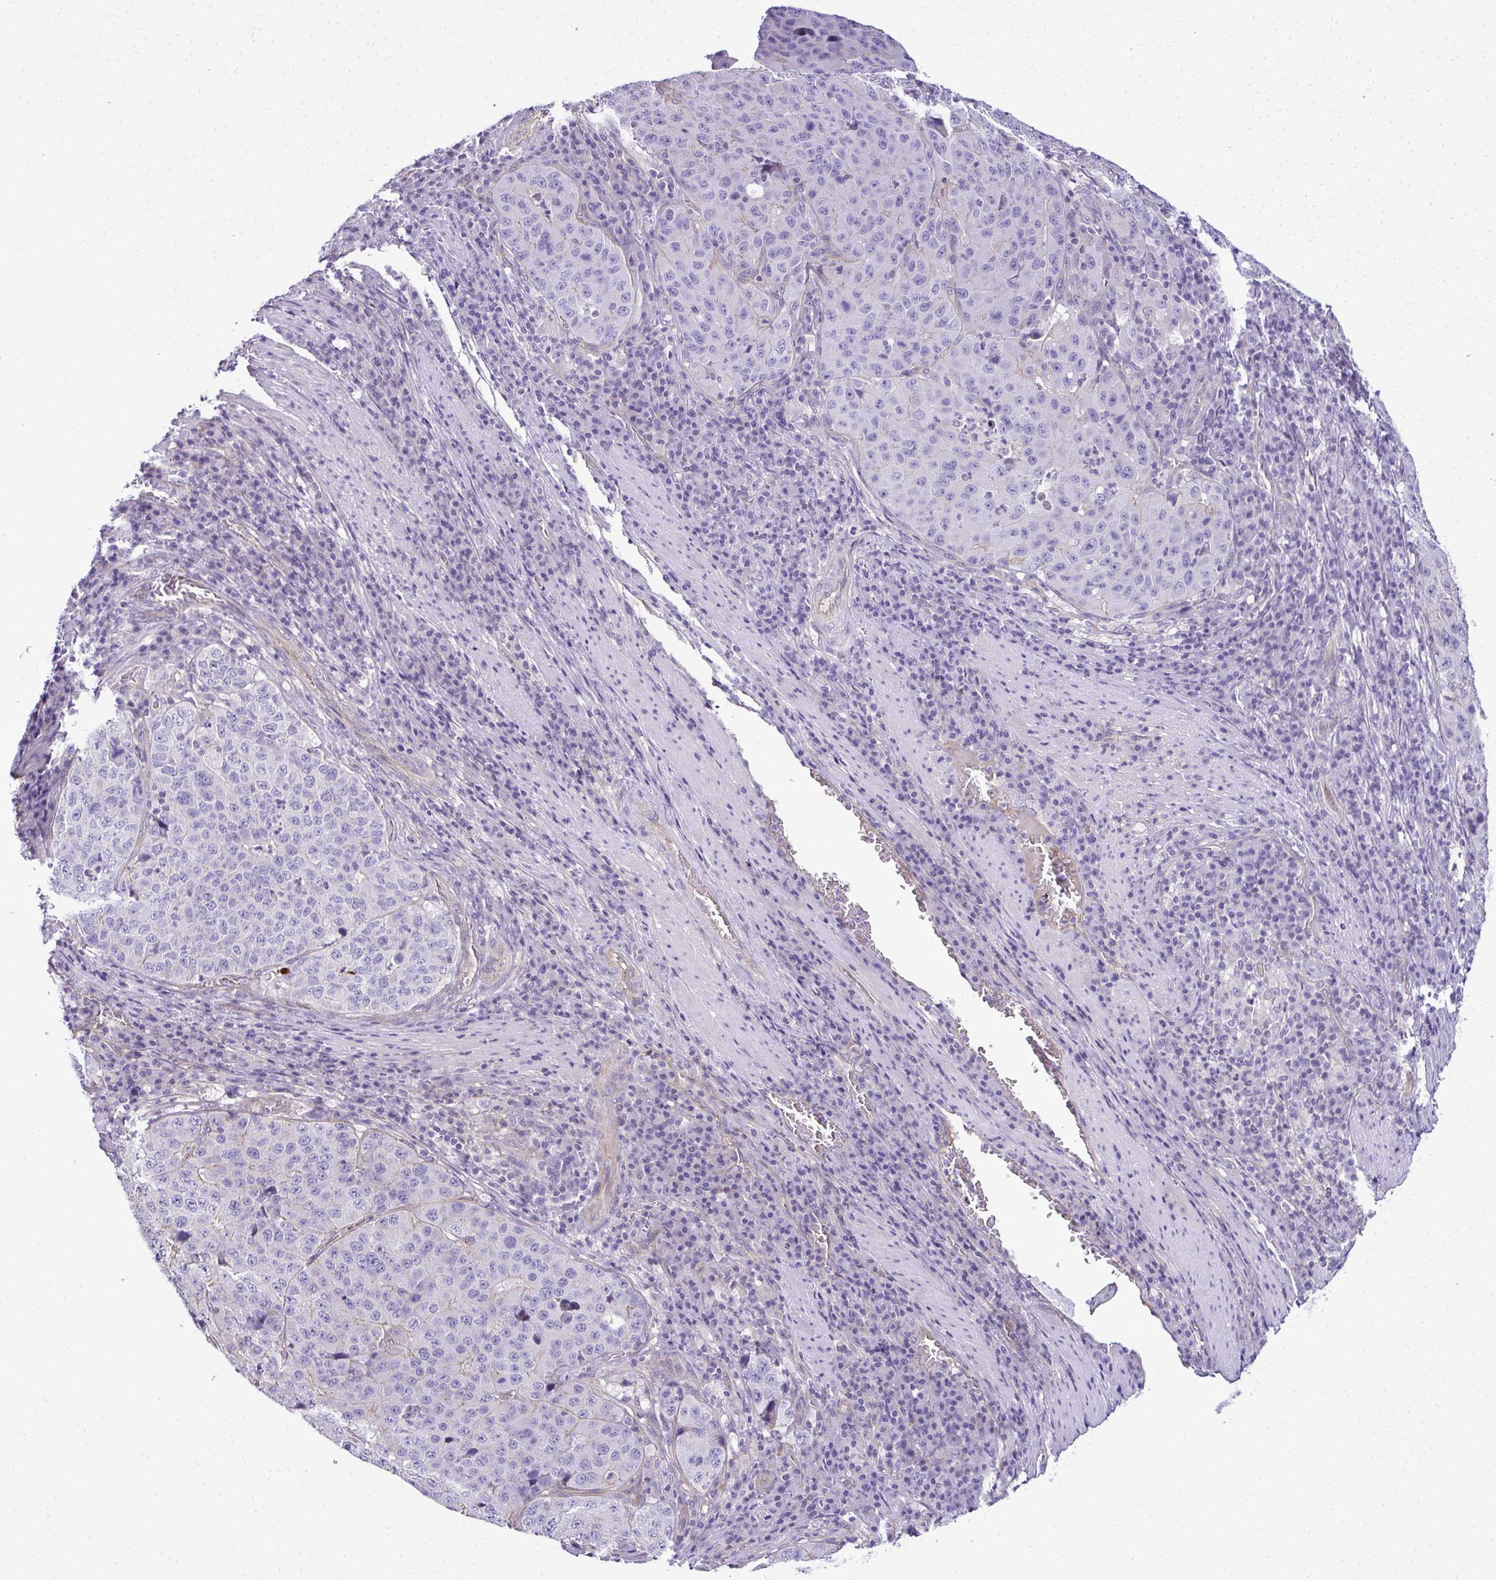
{"staining": {"intensity": "negative", "quantity": "none", "location": "none"}, "tissue": "stomach cancer", "cell_type": "Tumor cells", "image_type": "cancer", "snomed": [{"axis": "morphology", "description": "Adenocarcinoma, NOS"}, {"axis": "topography", "description": "Stomach"}], "caption": "A micrograph of human stomach cancer is negative for staining in tumor cells.", "gene": "RUNDC3B", "patient": {"sex": "male", "age": 71}}